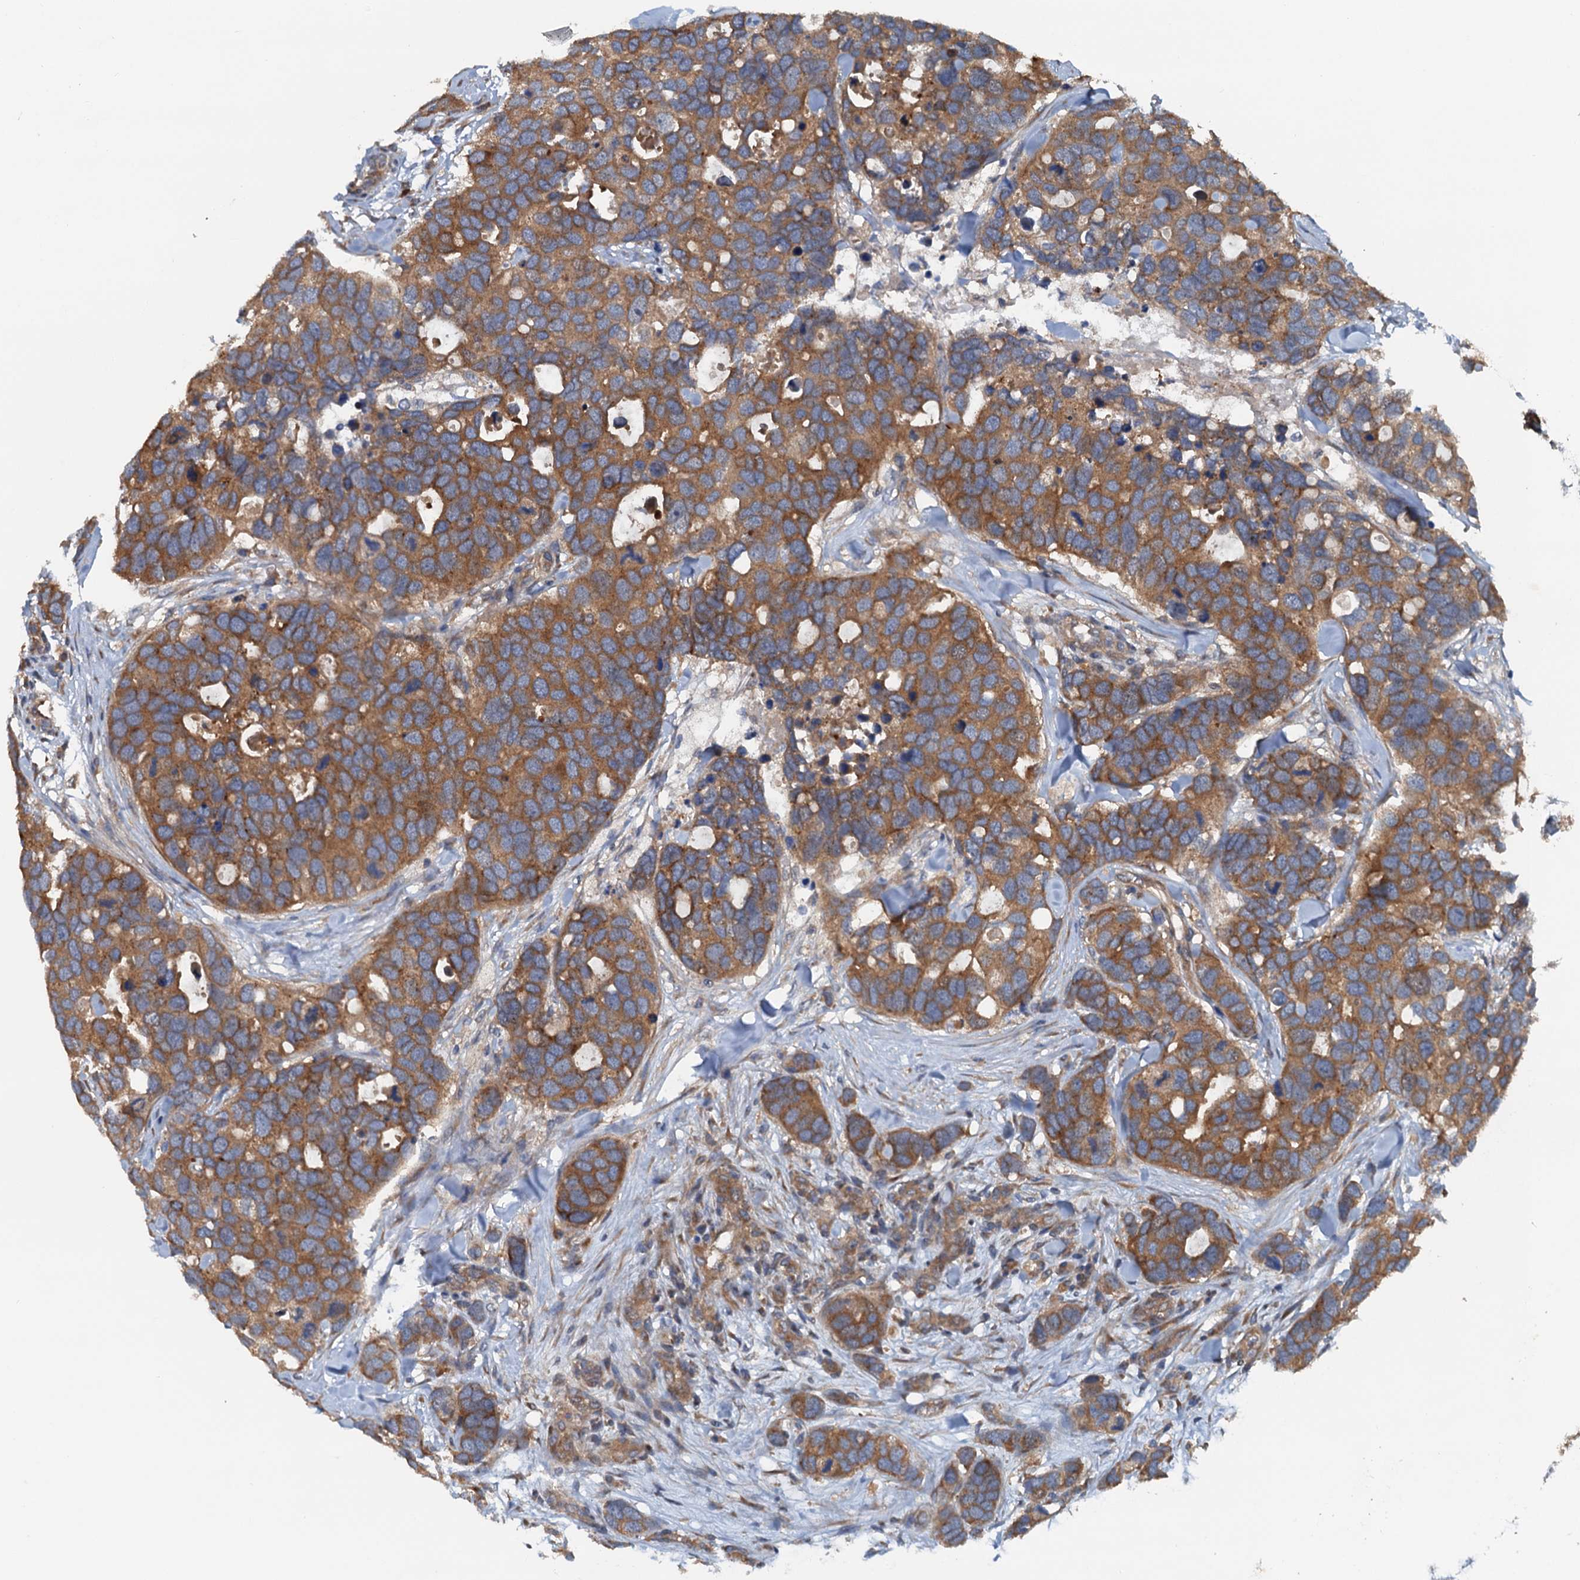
{"staining": {"intensity": "moderate", "quantity": ">75%", "location": "cytoplasmic/membranous"}, "tissue": "breast cancer", "cell_type": "Tumor cells", "image_type": "cancer", "snomed": [{"axis": "morphology", "description": "Duct carcinoma"}, {"axis": "topography", "description": "Breast"}], "caption": "This image shows immunohistochemistry (IHC) staining of human breast cancer, with medium moderate cytoplasmic/membranous positivity in about >75% of tumor cells.", "gene": "COG3", "patient": {"sex": "female", "age": 83}}